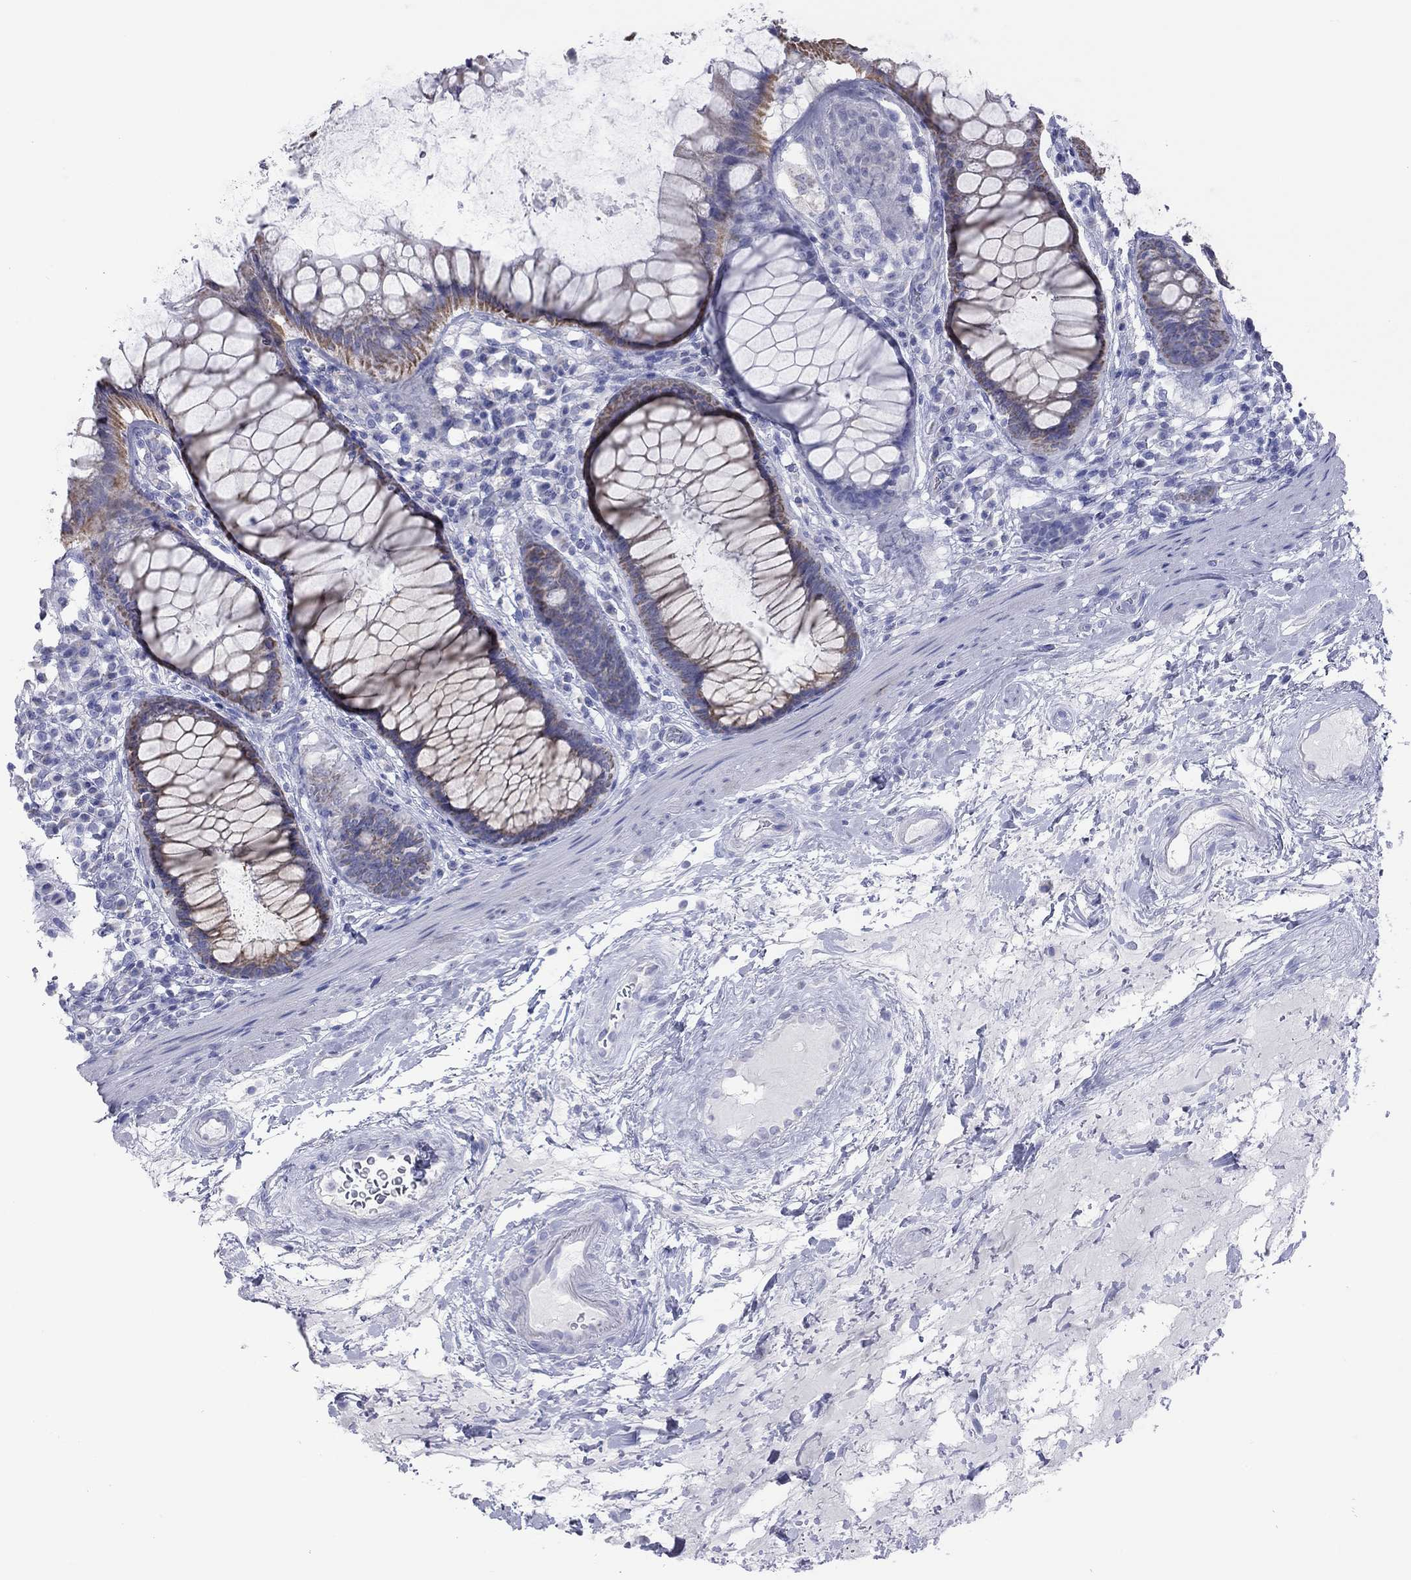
{"staining": {"intensity": "moderate", "quantity": "25%-75%", "location": "cytoplasmic/membranous"}, "tissue": "rectum", "cell_type": "Glandular cells", "image_type": "normal", "snomed": [{"axis": "morphology", "description": "Normal tissue, NOS"}, {"axis": "topography", "description": "Rectum"}], "caption": "IHC of unremarkable human rectum displays medium levels of moderate cytoplasmic/membranous positivity in about 25%-75% of glandular cells. Nuclei are stained in blue.", "gene": "VSIG10", "patient": {"sex": "male", "age": 72}}